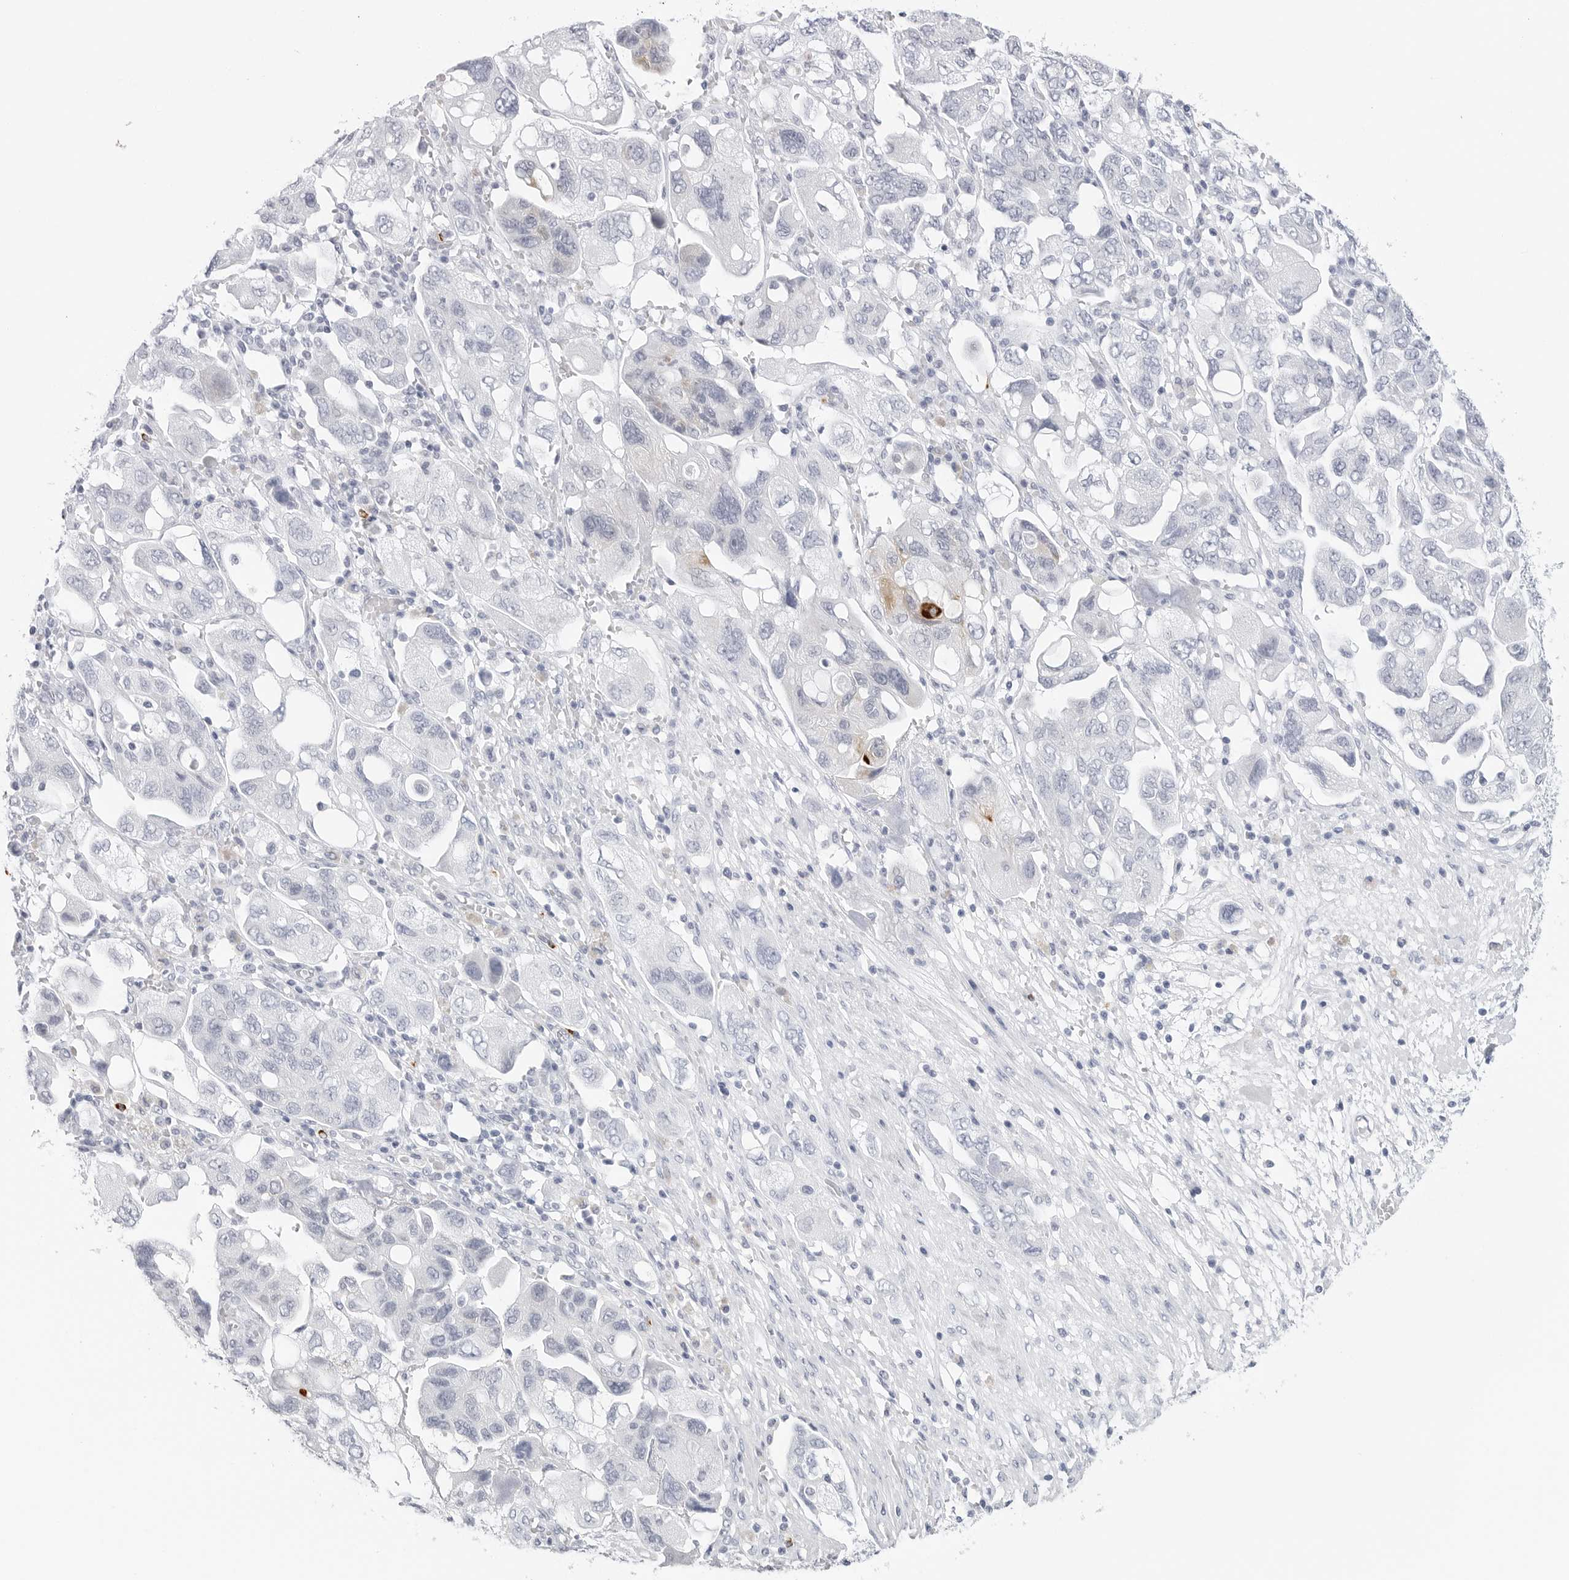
{"staining": {"intensity": "negative", "quantity": "none", "location": "none"}, "tissue": "ovarian cancer", "cell_type": "Tumor cells", "image_type": "cancer", "snomed": [{"axis": "morphology", "description": "Carcinoma, NOS"}, {"axis": "morphology", "description": "Cystadenocarcinoma, serous, NOS"}, {"axis": "topography", "description": "Ovary"}], "caption": "Ovarian carcinoma was stained to show a protein in brown. There is no significant staining in tumor cells. (IHC, brightfield microscopy, high magnification).", "gene": "HSPB7", "patient": {"sex": "female", "age": 69}}